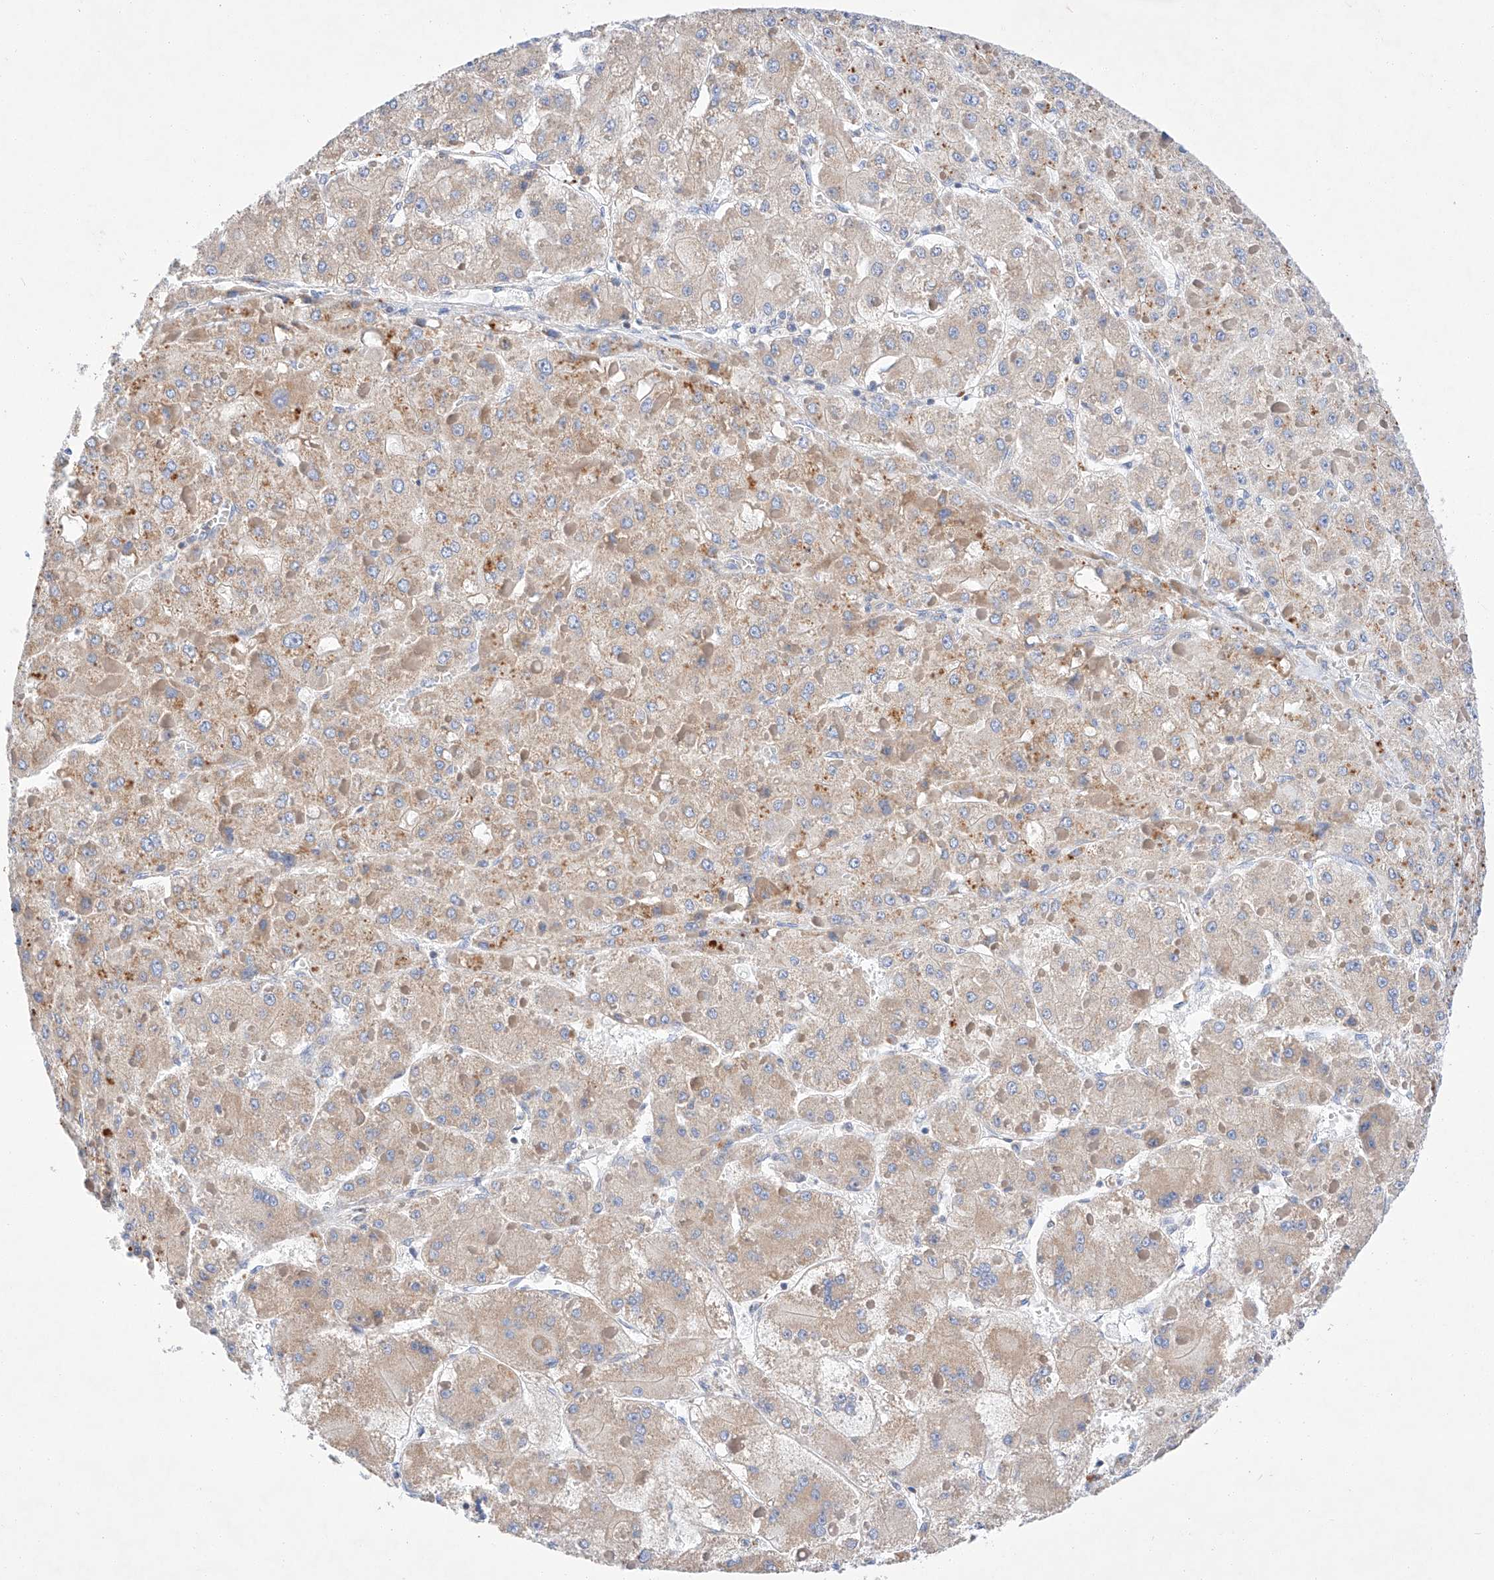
{"staining": {"intensity": "moderate", "quantity": "25%-75%", "location": "cytoplasmic/membranous"}, "tissue": "liver cancer", "cell_type": "Tumor cells", "image_type": "cancer", "snomed": [{"axis": "morphology", "description": "Carcinoma, Hepatocellular, NOS"}, {"axis": "topography", "description": "Liver"}], "caption": "Liver cancer (hepatocellular carcinoma) stained with a brown dye displays moderate cytoplasmic/membranous positive staining in approximately 25%-75% of tumor cells.", "gene": "C6orf118", "patient": {"sex": "female", "age": 73}}